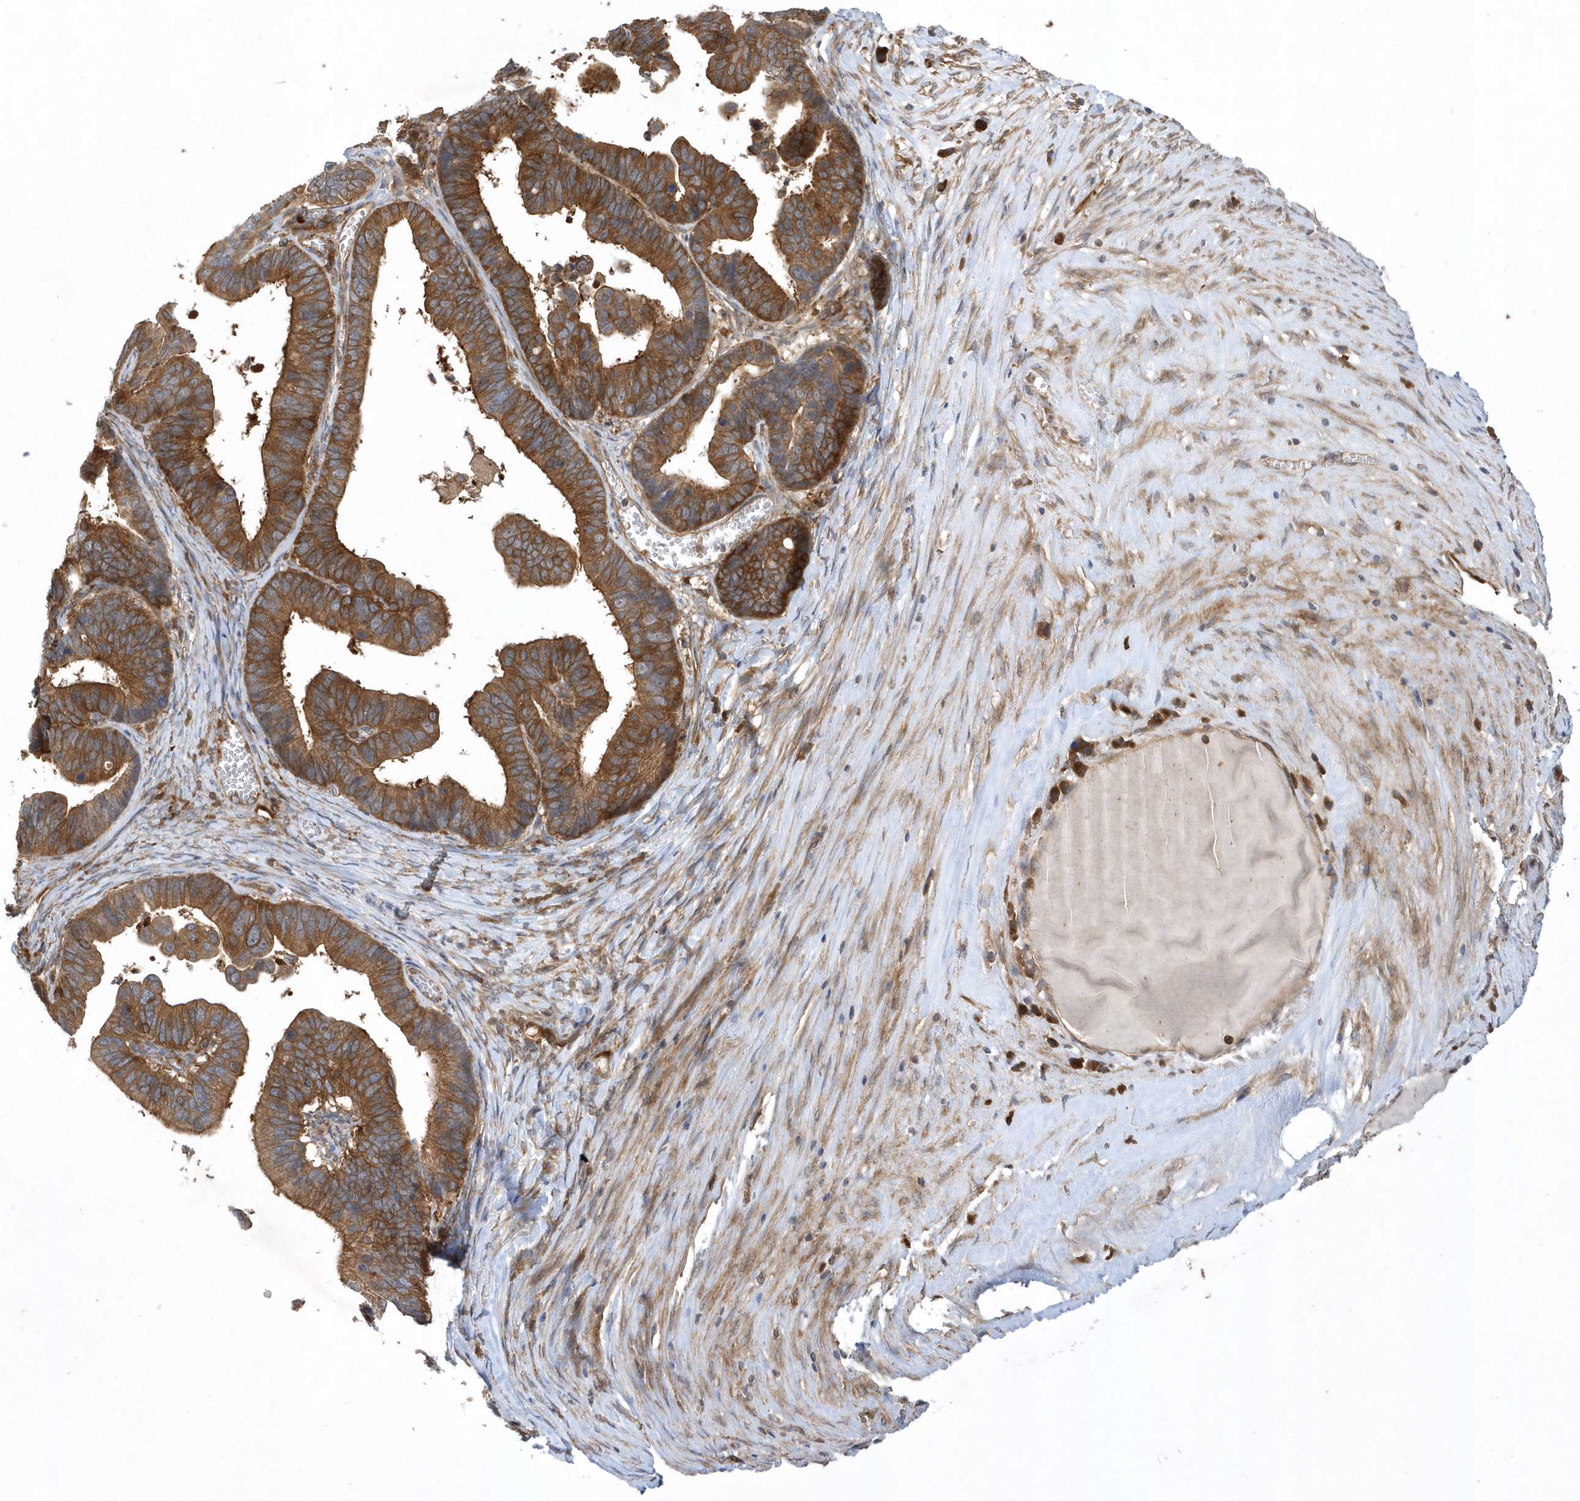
{"staining": {"intensity": "moderate", "quantity": ">75%", "location": "cytoplasmic/membranous"}, "tissue": "ovarian cancer", "cell_type": "Tumor cells", "image_type": "cancer", "snomed": [{"axis": "morphology", "description": "Cystadenocarcinoma, serous, NOS"}, {"axis": "topography", "description": "Ovary"}], "caption": "Serous cystadenocarcinoma (ovarian) stained for a protein (brown) displays moderate cytoplasmic/membranous positive staining in approximately >75% of tumor cells.", "gene": "PAICS", "patient": {"sex": "female", "age": 56}}